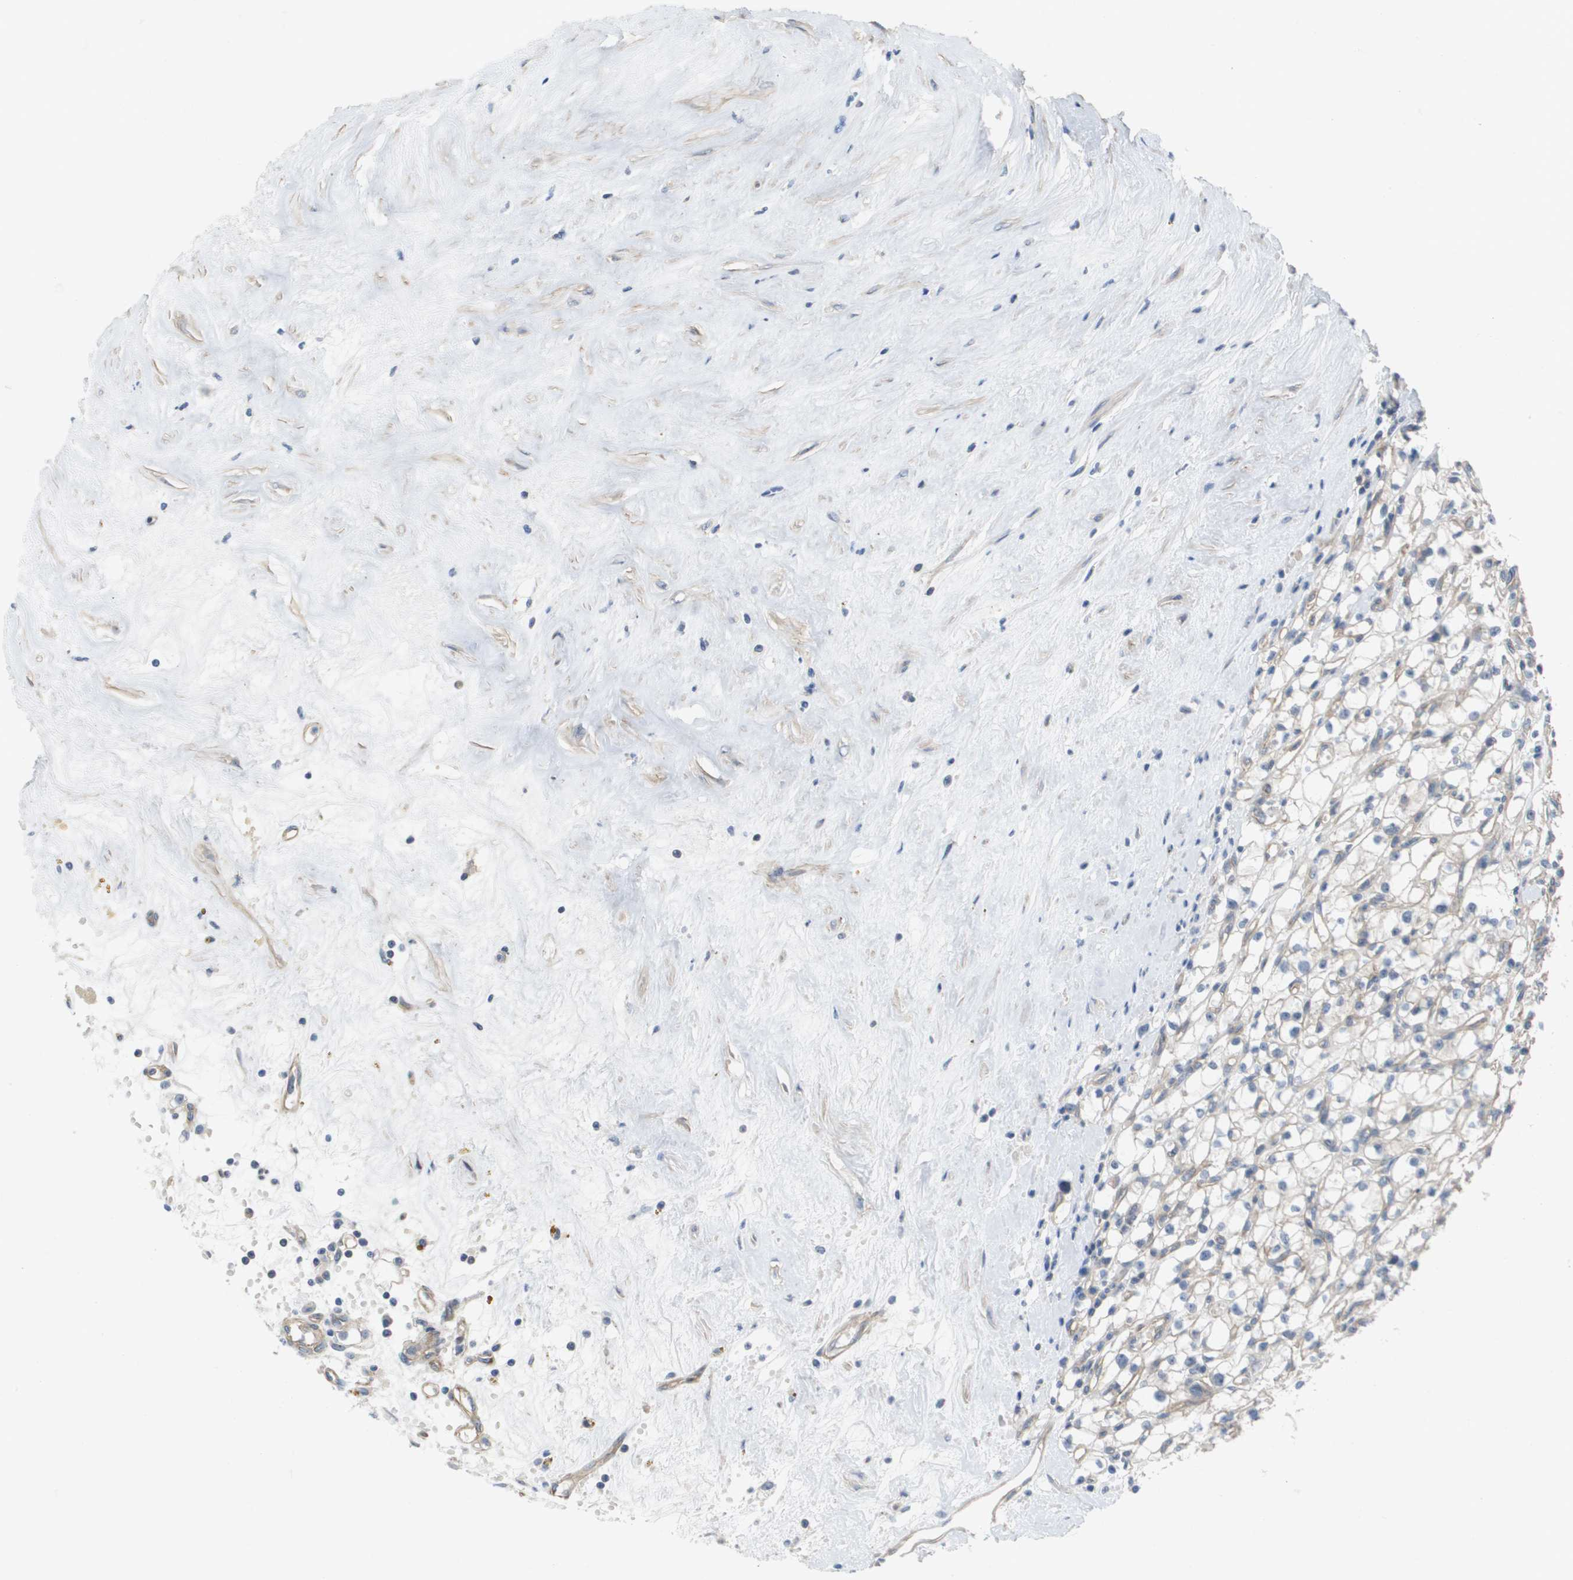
{"staining": {"intensity": "weak", "quantity": "<25%", "location": "cytoplasmic/membranous"}, "tissue": "renal cancer", "cell_type": "Tumor cells", "image_type": "cancer", "snomed": [{"axis": "morphology", "description": "Adenocarcinoma, NOS"}, {"axis": "topography", "description": "Kidney"}], "caption": "Micrograph shows no protein positivity in tumor cells of renal cancer tissue. (DAB (3,3'-diaminobenzidine) immunohistochemistry (IHC) visualized using brightfield microscopy, high magnification).", "gene": "MTARC2", "patient": {"sex": "male", "age": 56}}